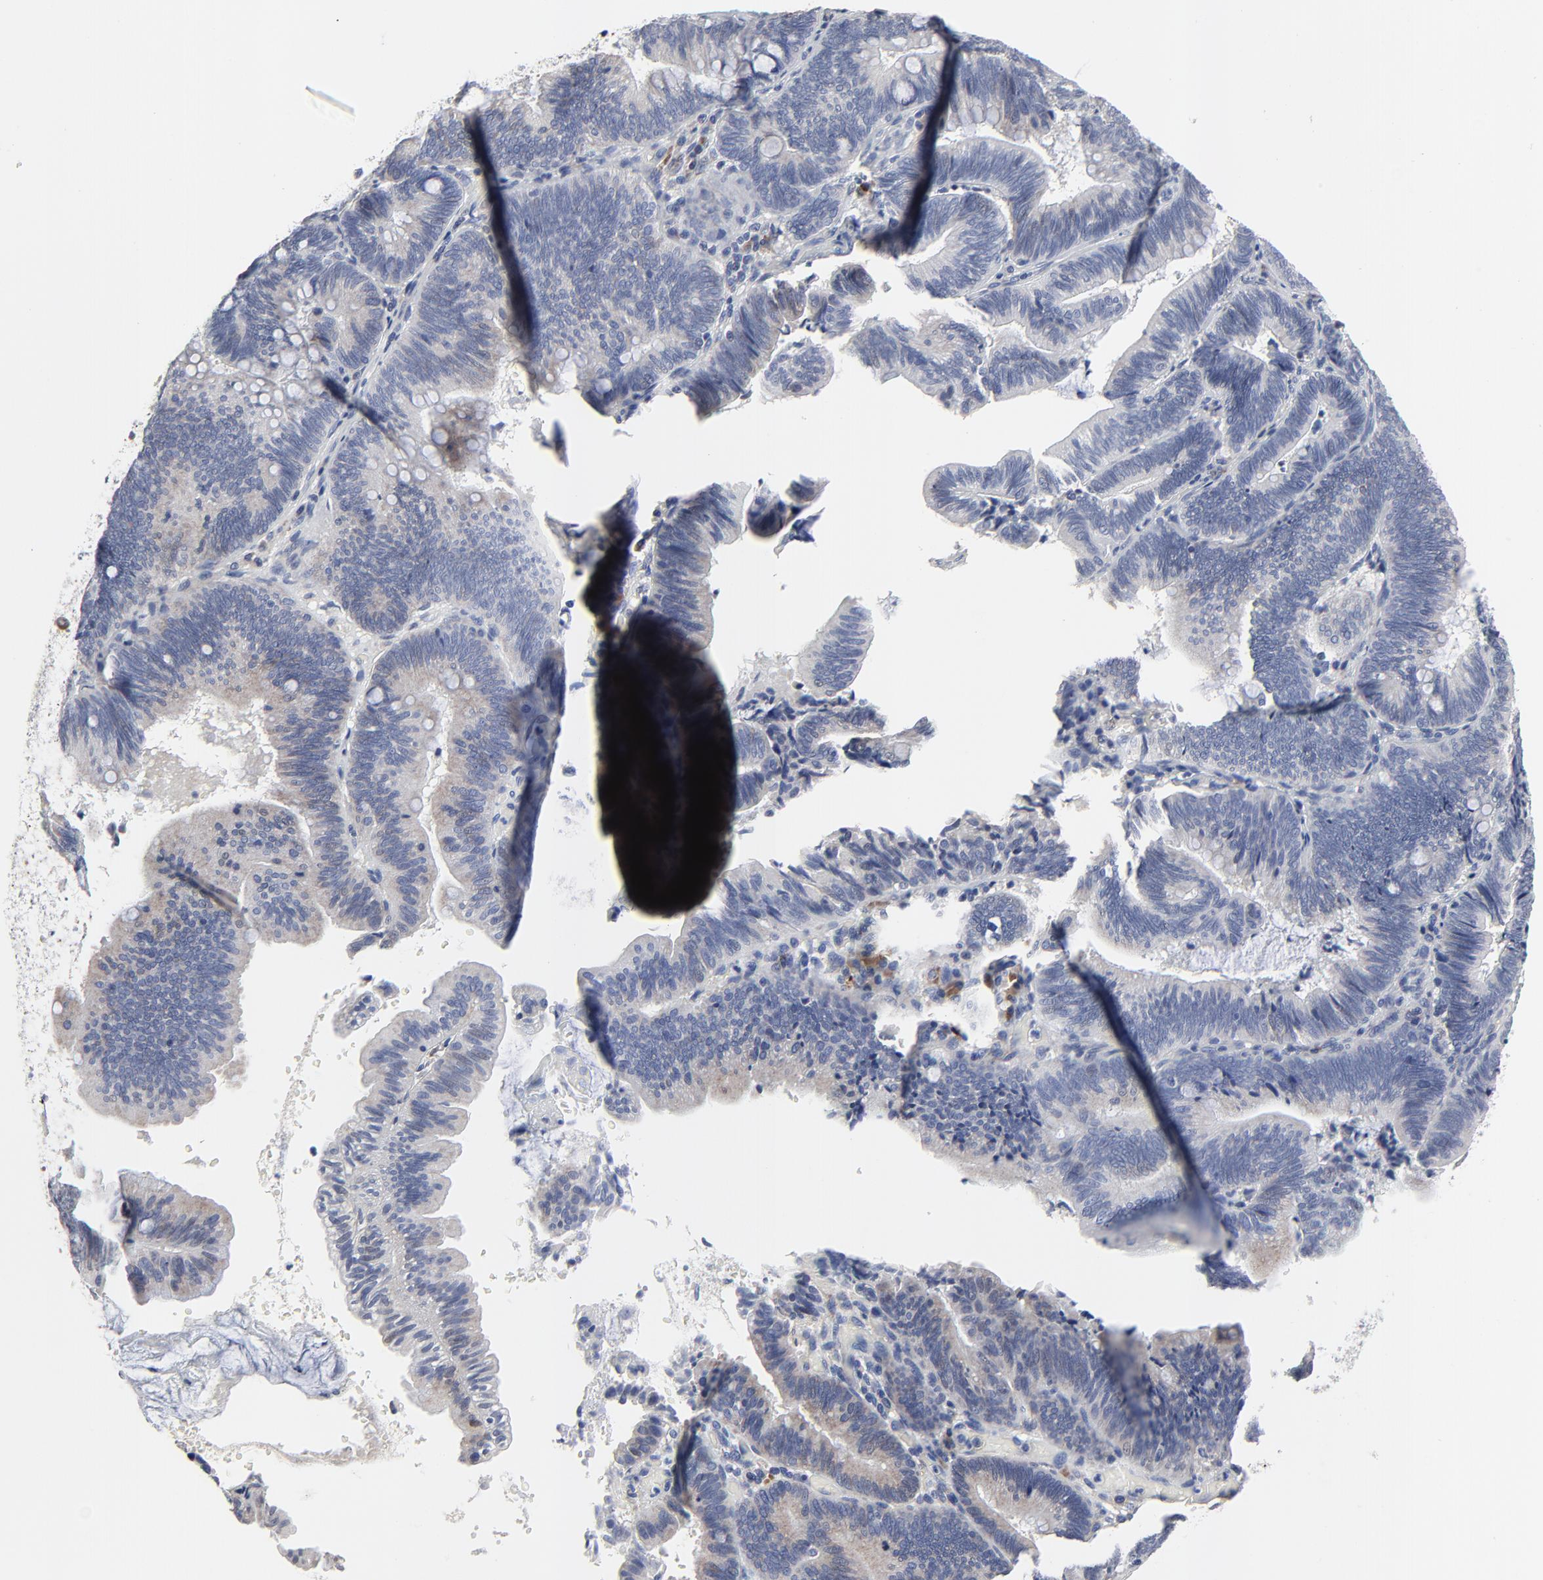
{"staining": {"intensity": "weak", "quantity": "25%-75%", "location": "cytoplasmic/membranous"}, "tissue": "pancreatic cancer", "cell_type": "Tumor cells", "image_type": "cancer", "snomed": [{"axis": "morphology", "description": "Adenocarcinoma, NOS"}, {"axis": "topography", "description": "Pancreas"}], "caption": "IHC (DAB (3,3'-diaminobenzidine)) staining of pancreatic cancer displays weak cytoplasmic/membranous protein expression in about 25%-75% of tumor cells.", "gene": "NLGN3", "patient": {"sex": "male", "age": 82}}